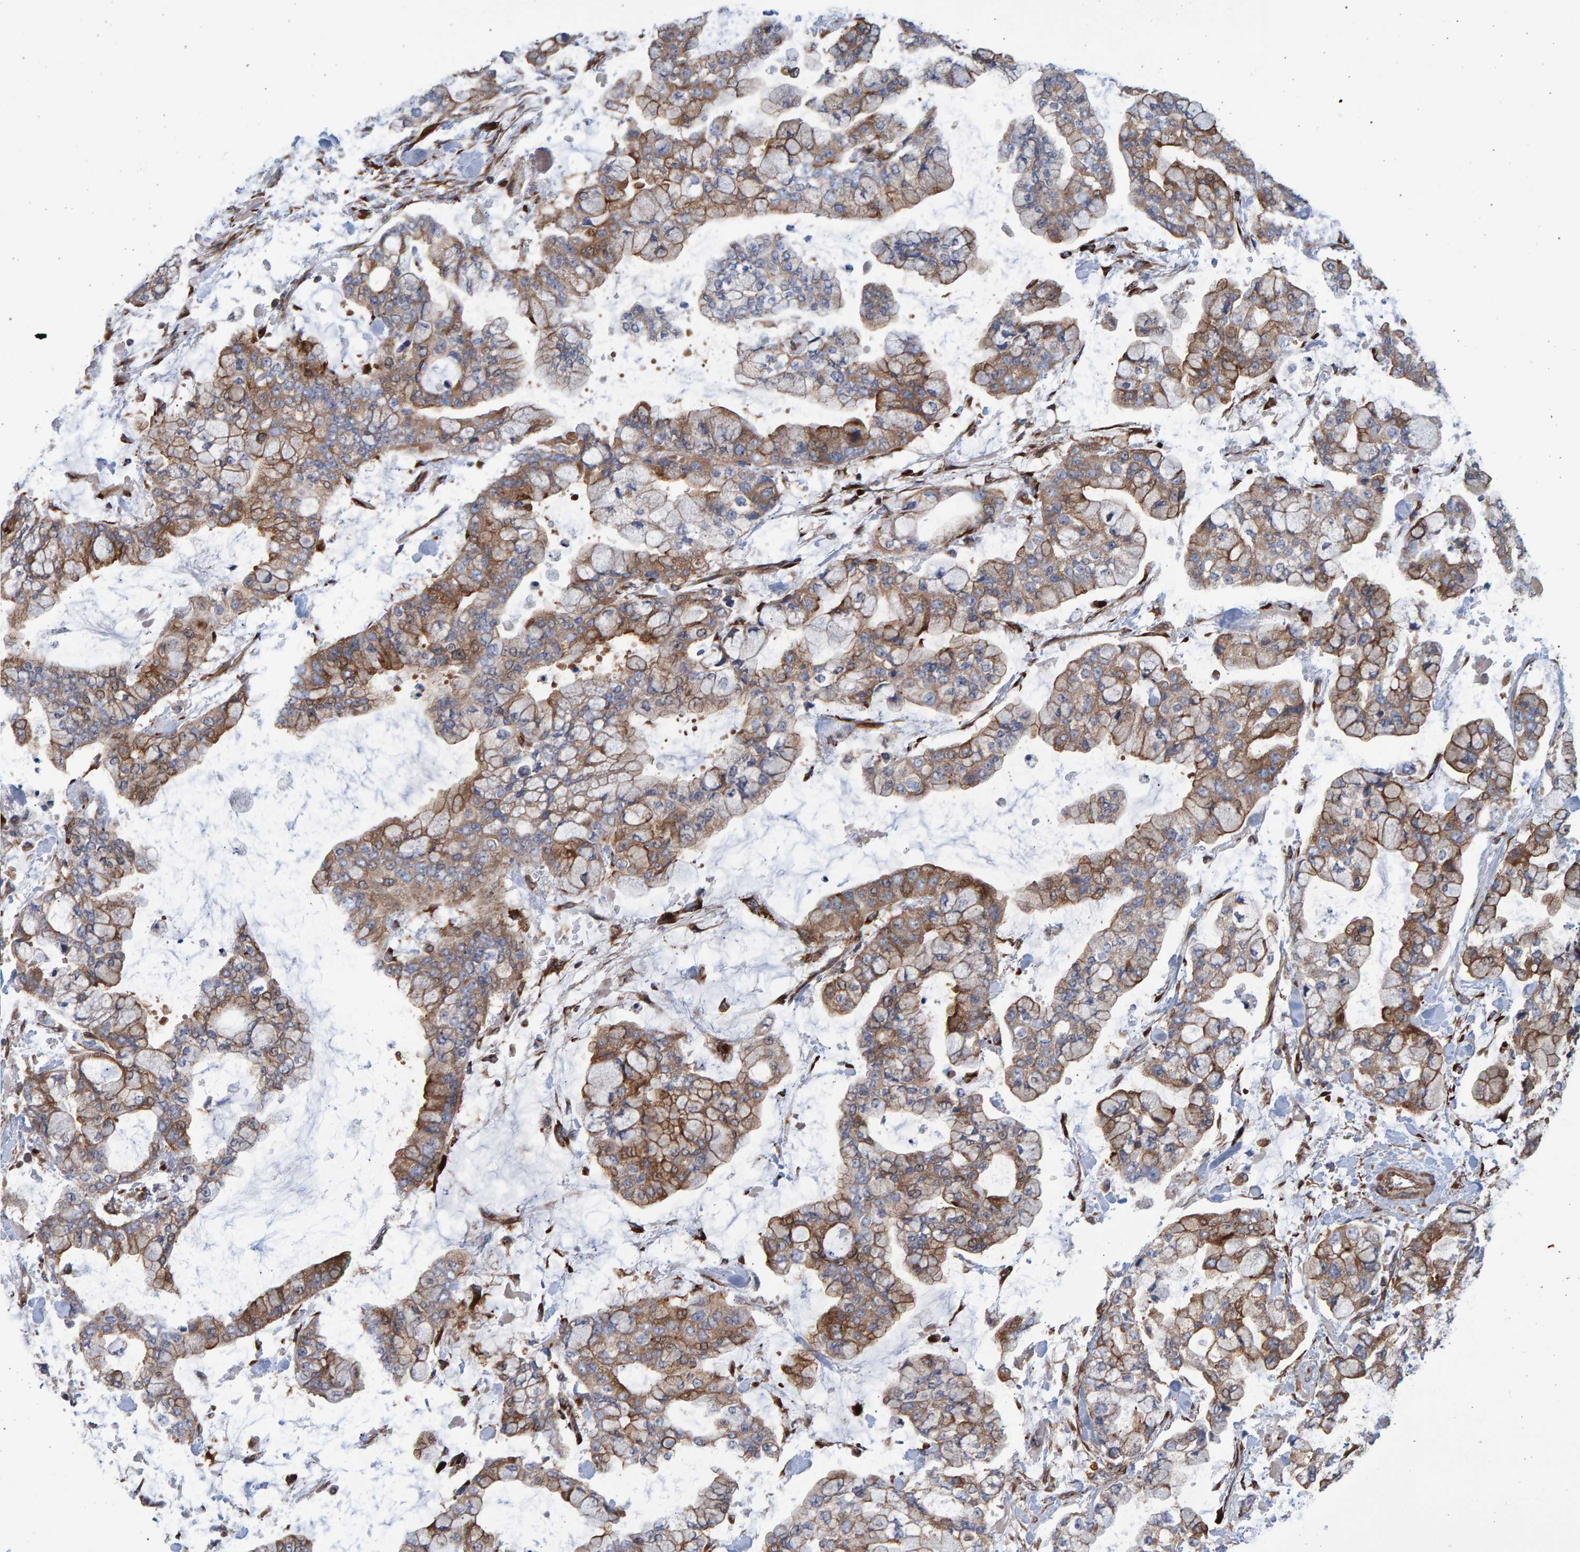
{"staining": {"intensity": "moderate", "quantity": ">75%", "location": "cytoplasmic/membranous"}, "tissue": "stomach cancer", "cell_type": "Tumor cells", "image_type": "cancer", "snomed": [{"axis": "morphology", "description": "Normal tissue, NOS"}, {"axis": "morphology", "description": "Adenocarcinoma, NOS"}, {"axis": "topography", "description": "Stomach, upper"}, {"axis": "topography", "description": "Stomach"}], "caption": "Tumor cells reveal medium levels of moderate cytoplasmic/membranous staining in about >75% of cells in adenocarcinoma (stomach).", "gene": "LRBA", "patient": {"sex": "male", "age": 76}}